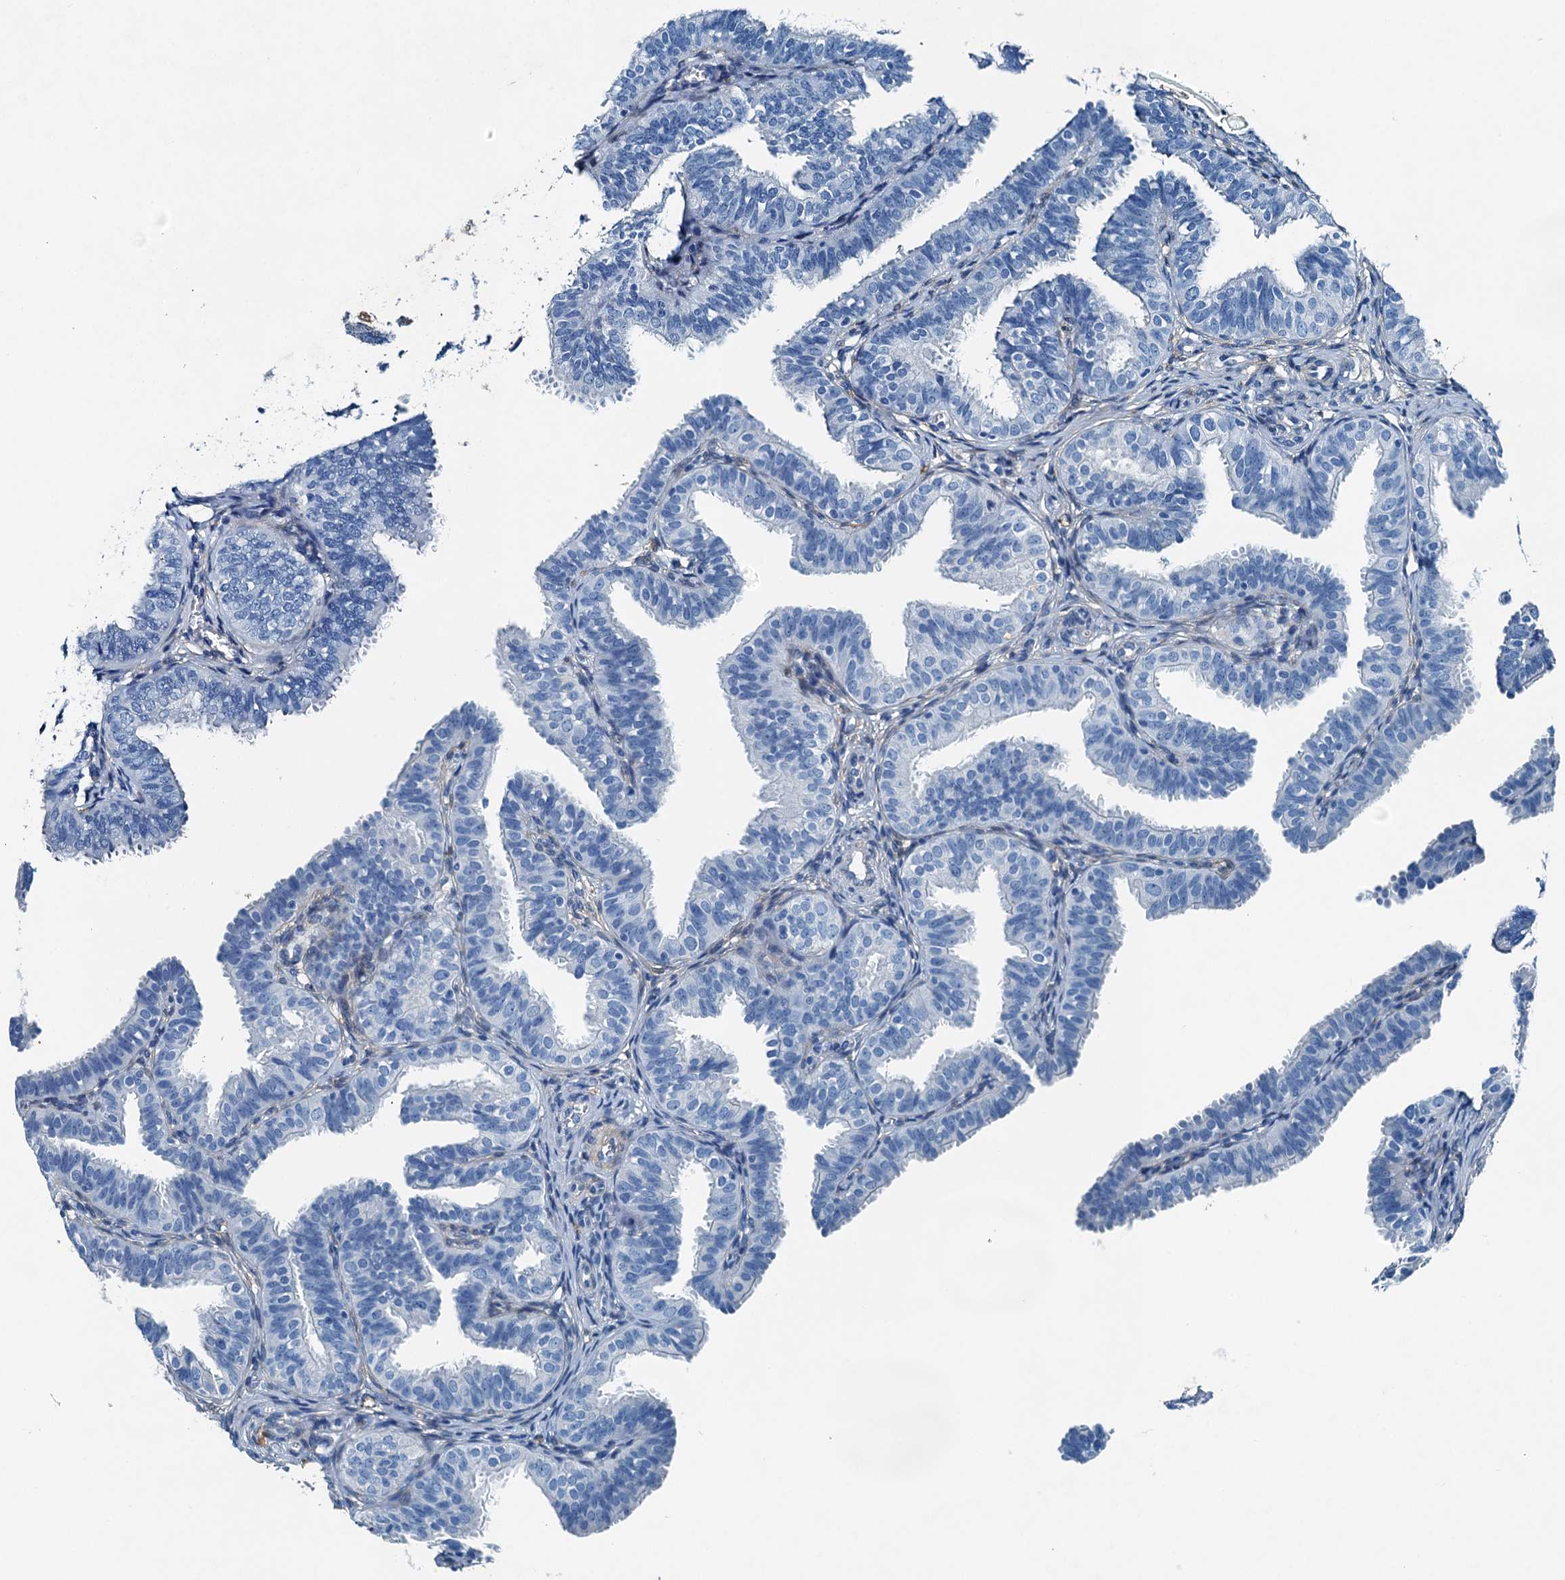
{"staining": {"intensity": "negative", "quantity": "none", "location": "none"}, "tissue": "fallopian tube", "cell_type": "Glandular cells", "image_type": "normal", "snomed": [{"axis": "morphology", "description": "Normal tissue, NOS"}, {"axis": "topography", "description": "Fallopian tube"}], "caption": "This is an immunohistochemistry image of normal fallopian tube. There is no expression in glandular cells.", "gene": "RAB3IL1", "patient": {"sex": "female", "age": 35}}